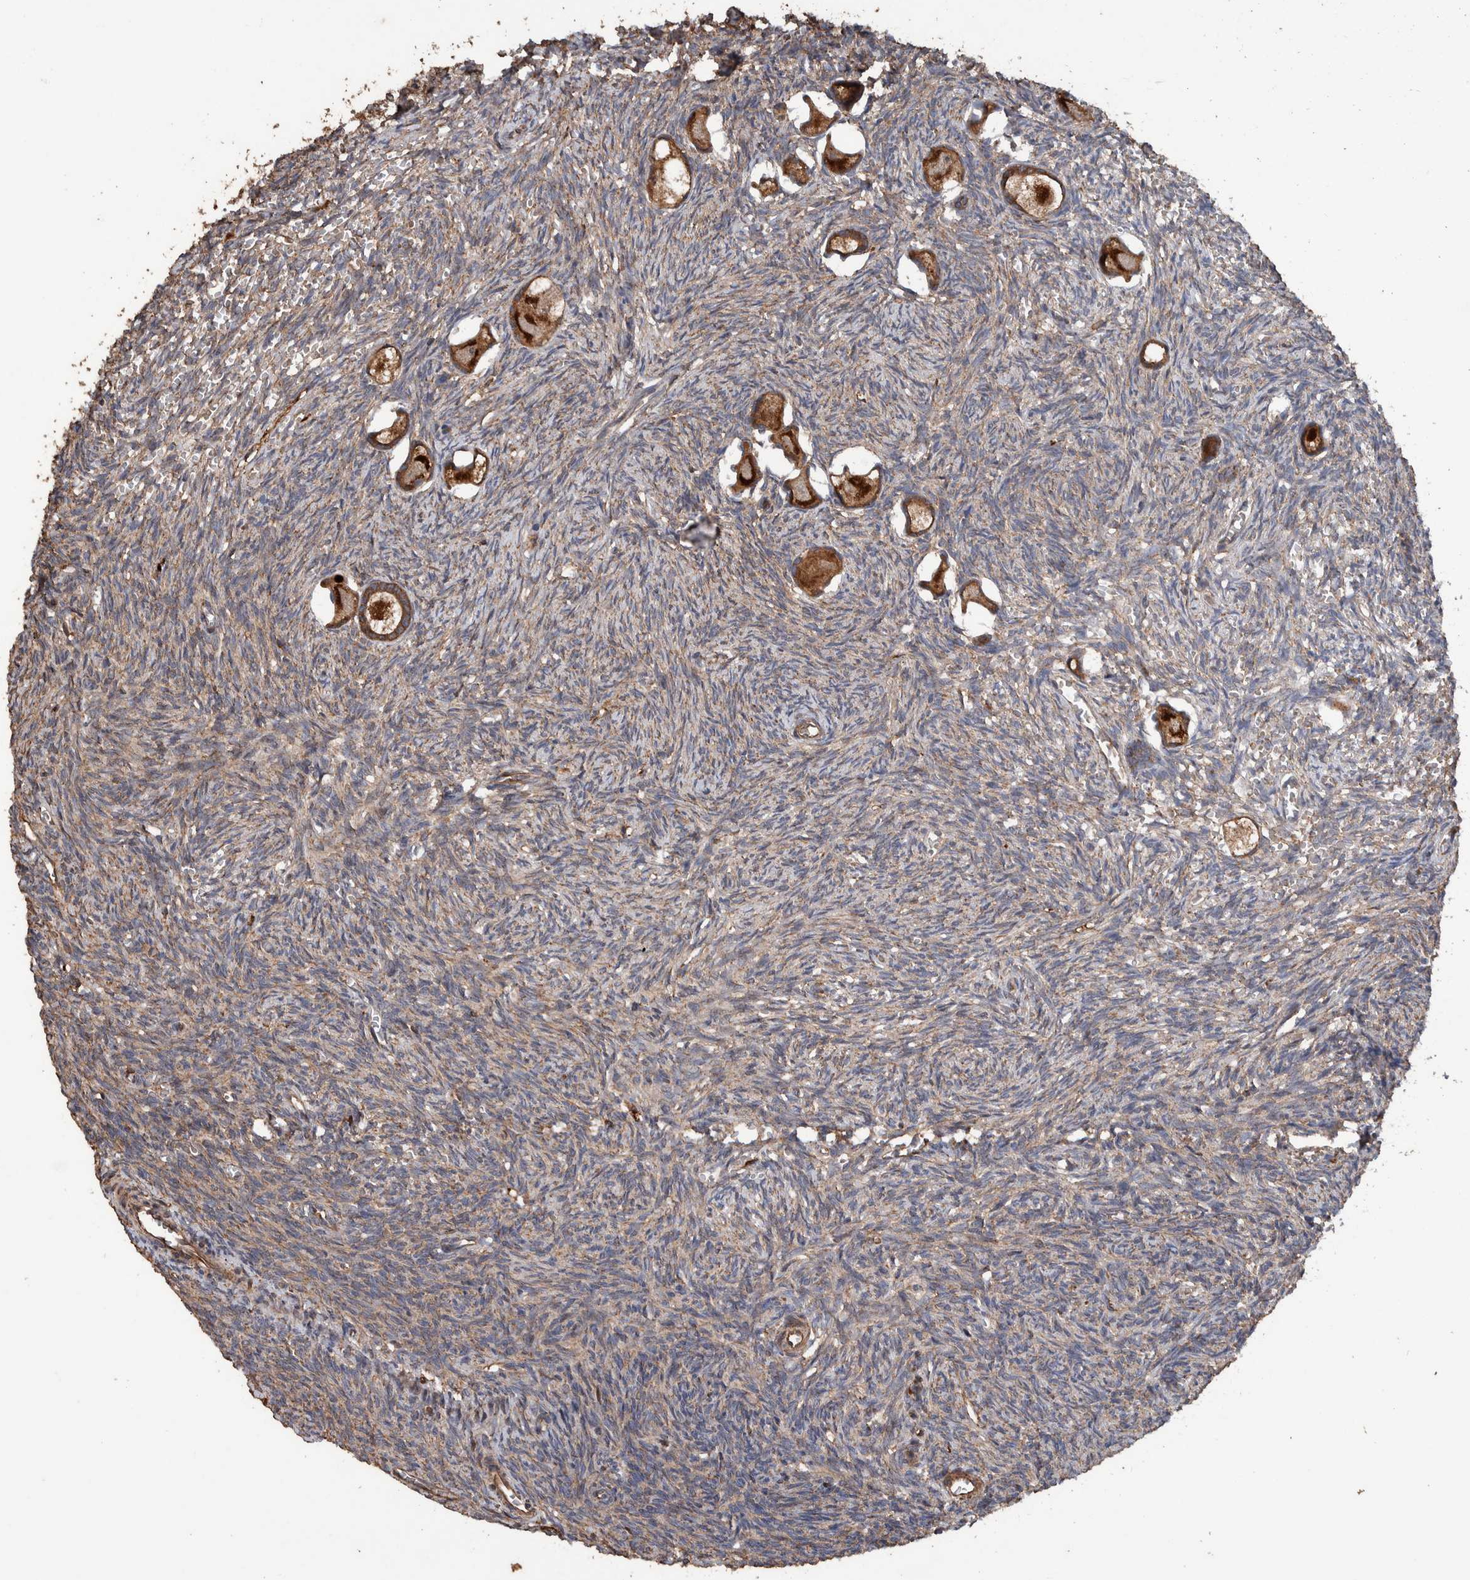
{"staining": {"intensity": "strong", "quantity": ">75%", "location": "cytoplasmic/membranous"}, "tissue": "ovary", "cell_type": "Follicle cells", "image_type": "normal", "snomed": [{"axis": "morphology", "description": "Normal tissue, NOS"}, {"axis": "topography", "description": "Ovary"}], "caption": "A histopathology image of ovary stained for a protein reveals strong cytoplasmic/membranous brown staining in follicle cells.", "gene": "ENSG00000251537", "patient": {"sex": "female", "age": 27}}